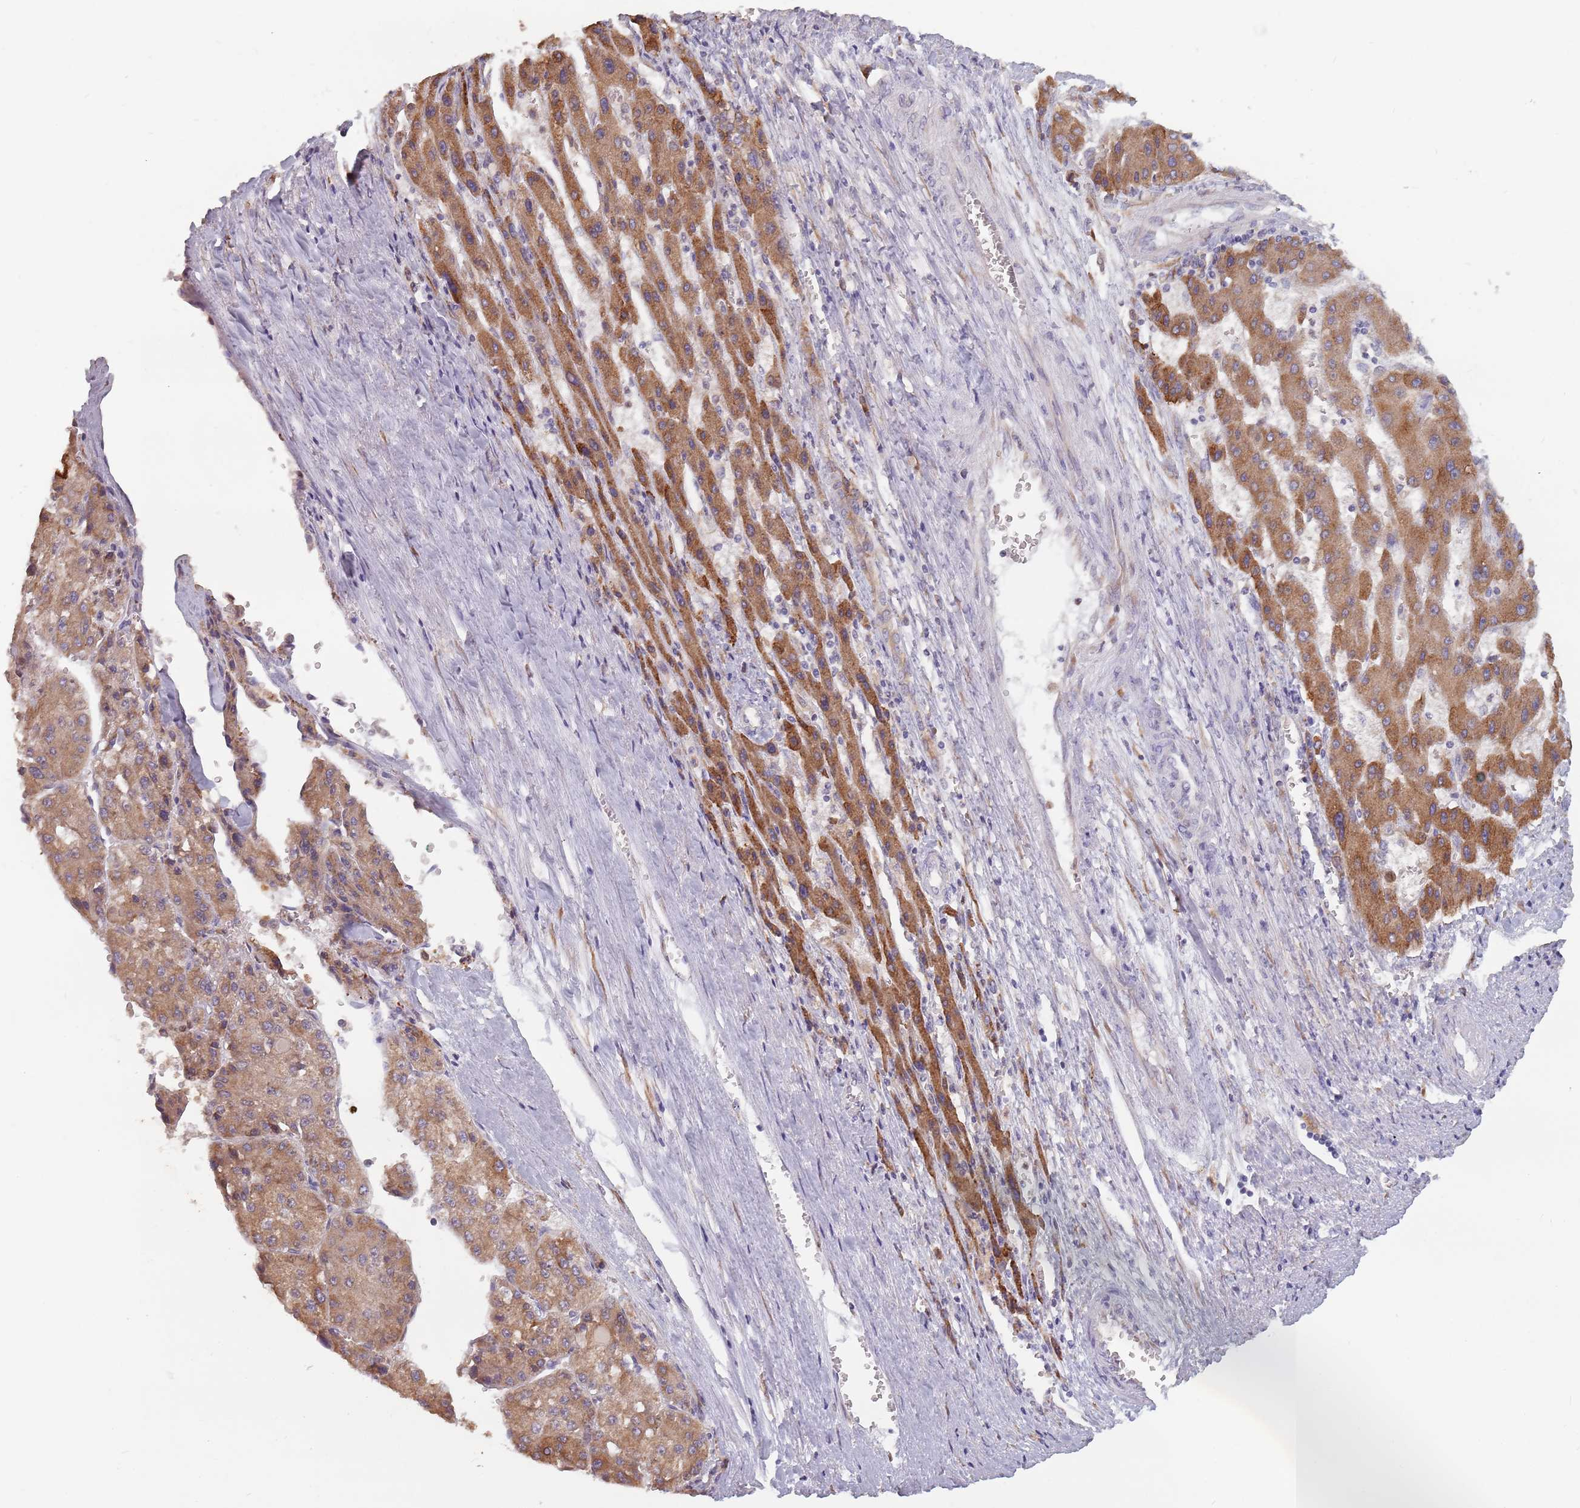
{"staining": {"intensity": "moderate", "quantity": ">75%", "location": "cytoplasmic/membranous"}, "tissue": "liver cancer", "cell_type": "Tumor cells", "image_type": "cancer", "snomed": [{"axis": "morphology", "description": "Carcinoma, Hepatocellular, NOS"}, {"axis": "topography", "description": "Liver"}], "caption": "Protein positivity by immunohistochemistry (IHC) demonstrates moderate cytoplasmic/membranous expression in approximately >75% of tumor cells in hepatocellular carcinoma (liver). The staining was performed using DAB (3,3'-diaminobenzidine), with brown indicating positive protein expression. Nuclei are stained blue with hematoxylin.", "gene": "RPS9", "patient": {"sex": "female", "age": 73}}